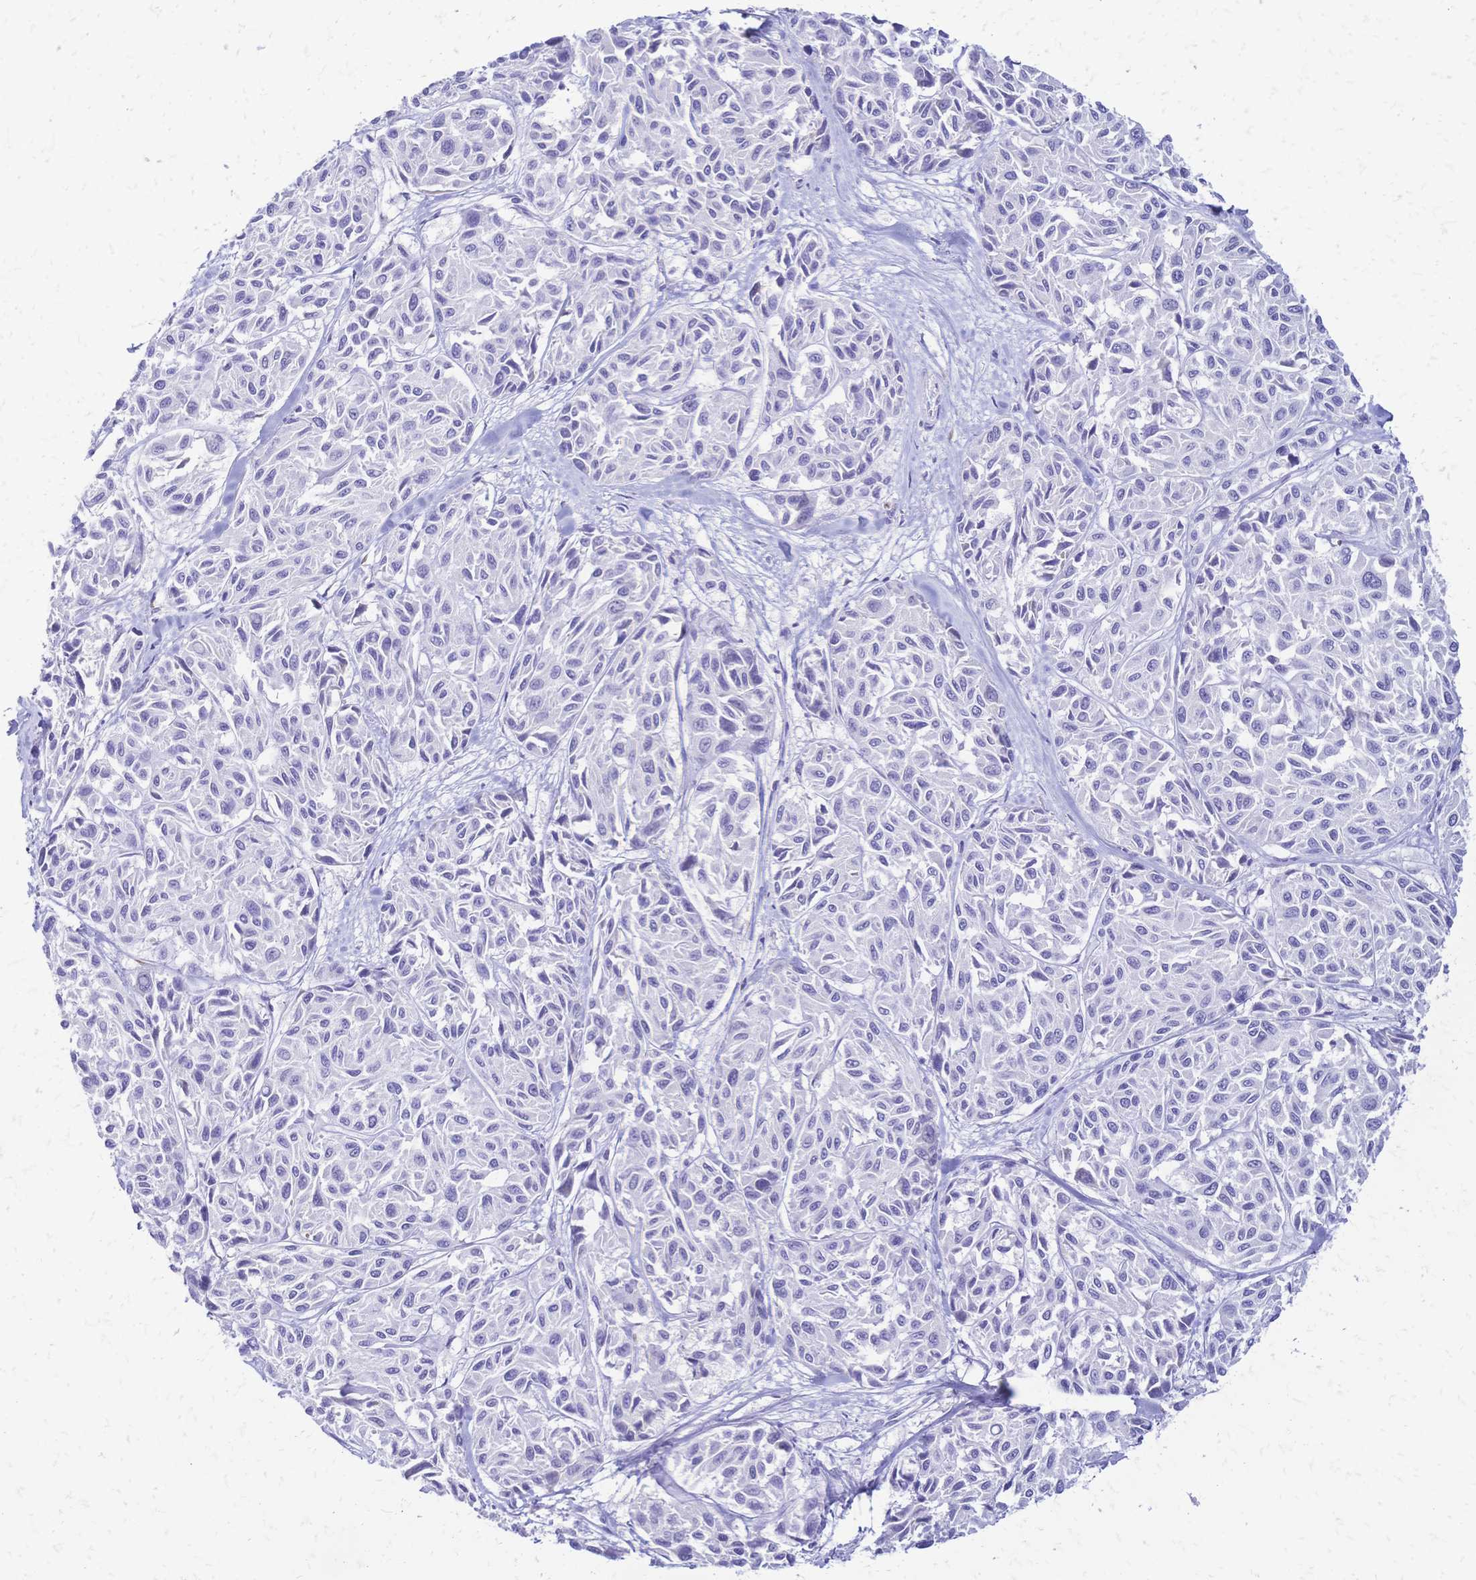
{"staining": {"intensity": "negative", "quantity": "none", "location": "none"}, "tissue": "melanoma", "cell_type": "Tumor cells", "image_type": "cancer", "snomed": [{"axis": "morphology", "description": "Malignant melanoma, NOS"}, {"axis": "topography", "description": "Skin"}], "caption": "Protein analysis of malignant melanoma demonstrates no significant expression in tumor cells.", "gene": "GRB7", "patient": {"sex": "female", "age": 66}}